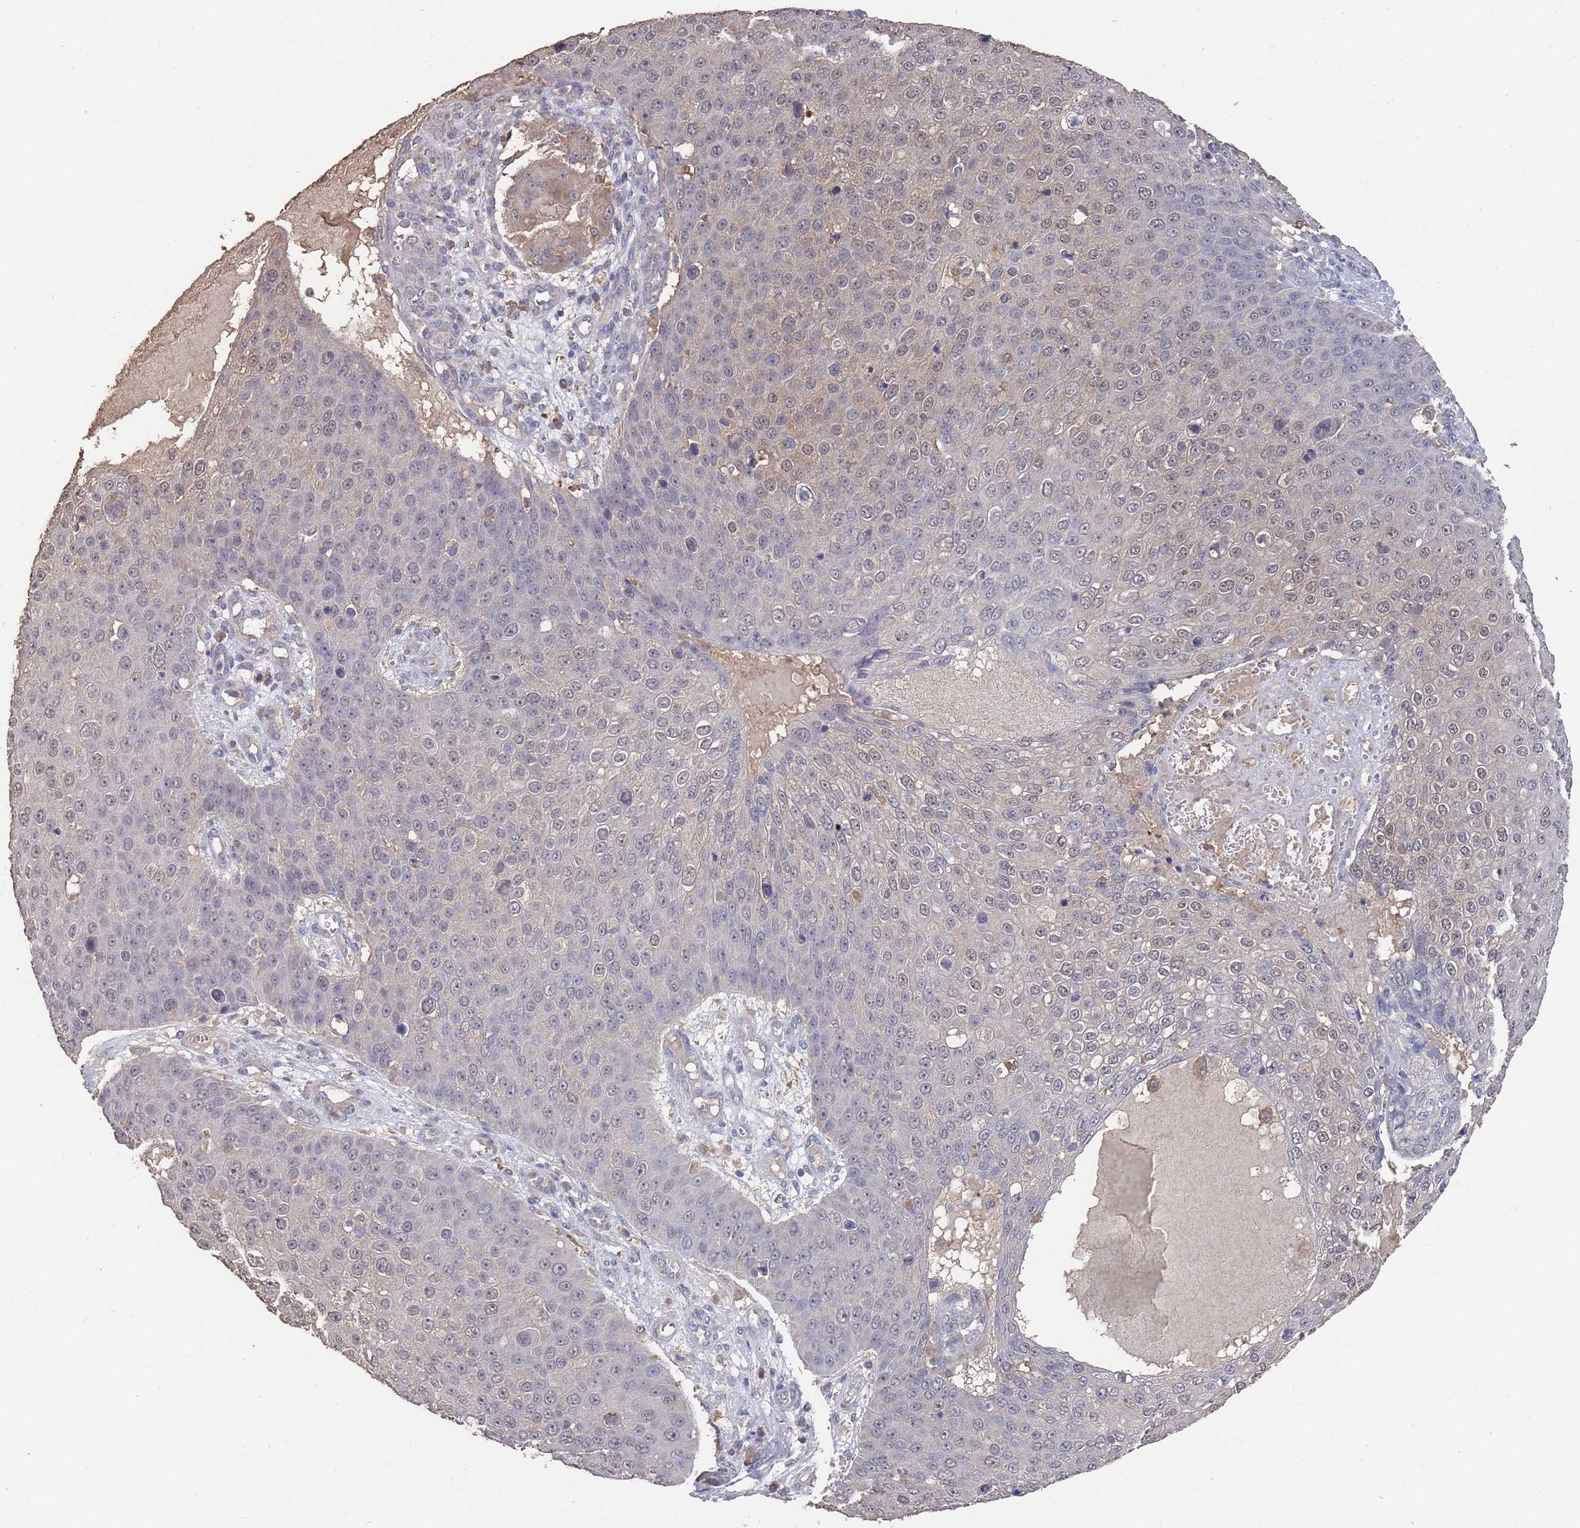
{"staining": {"intensity": "weak", "quantity": "<25%", "location": "cytoplasmic/membranous"}, "tissue": "skin cancer", "cell_type": "Tumor cells", "image_type": "cancer", "snomed": [{"axis": "morphology", "description": "Squamous cell carcinoma, NOS"}, {"axis": "topography", "description": "Skin"}], "caption": "Tumor cells are negative for brown protein staining in squamous cell carcinoma (skin).", "gene": "BTBD18", "patient": {"sex": "male", "age": 71}}